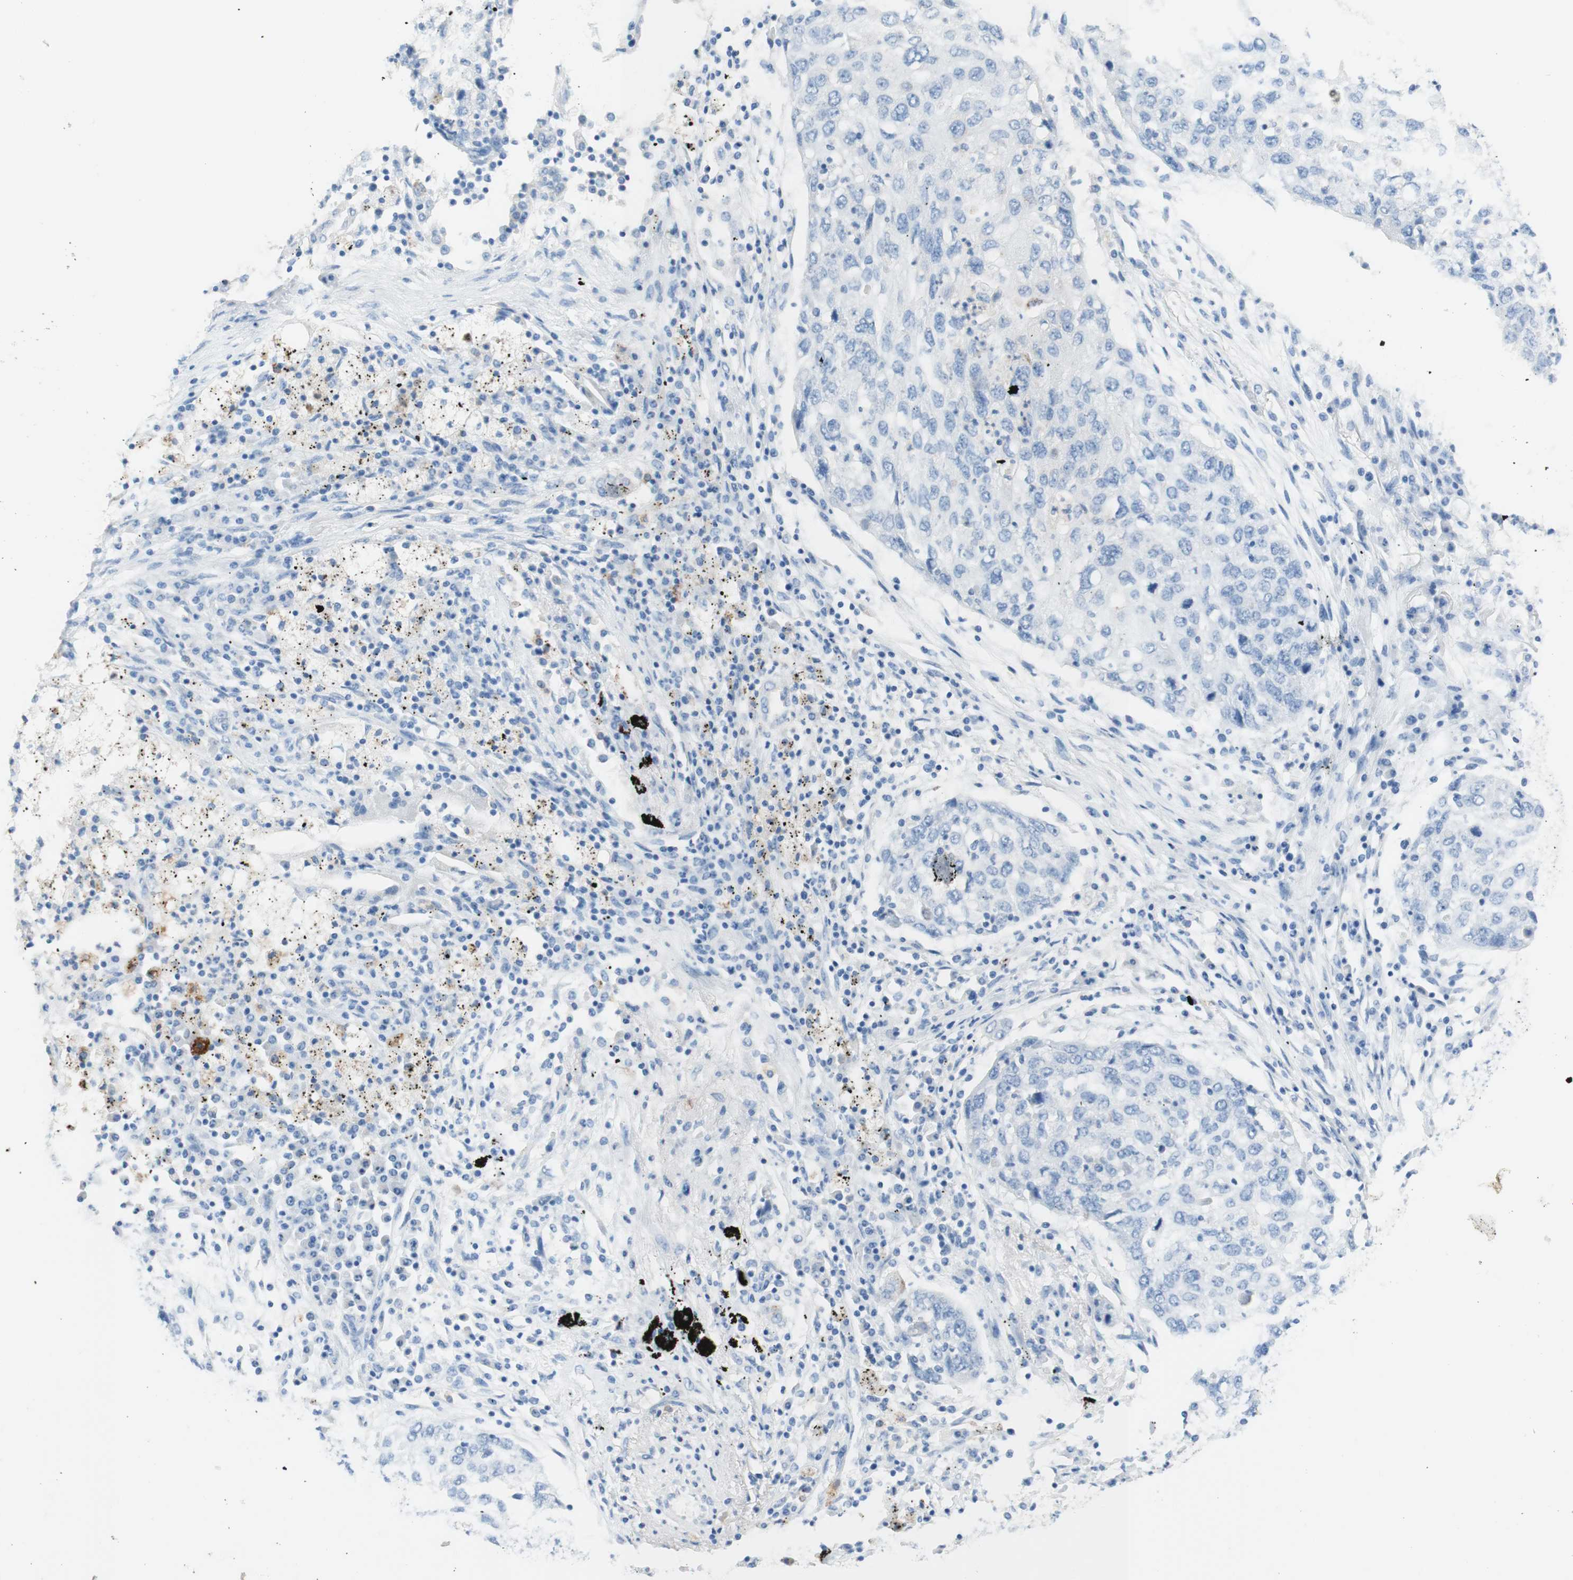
{"staining": {"intensity": "negative", "quantity": "none", "location": "none"}, "tissue": "lung cancer", "cell_type": "Tumor cells", "image_type": "cancer", "snomed": [{"axis": "morphology", "description": "Squamous cell carcinoma, NOS"}, {"axis": "topography", "description": "Lung"}], "caption": "Tumor cells are negative for brown protein staining in lung cancer.", "gene": "CEACAM1", "patient": {"sex": "female", "age": 63}}